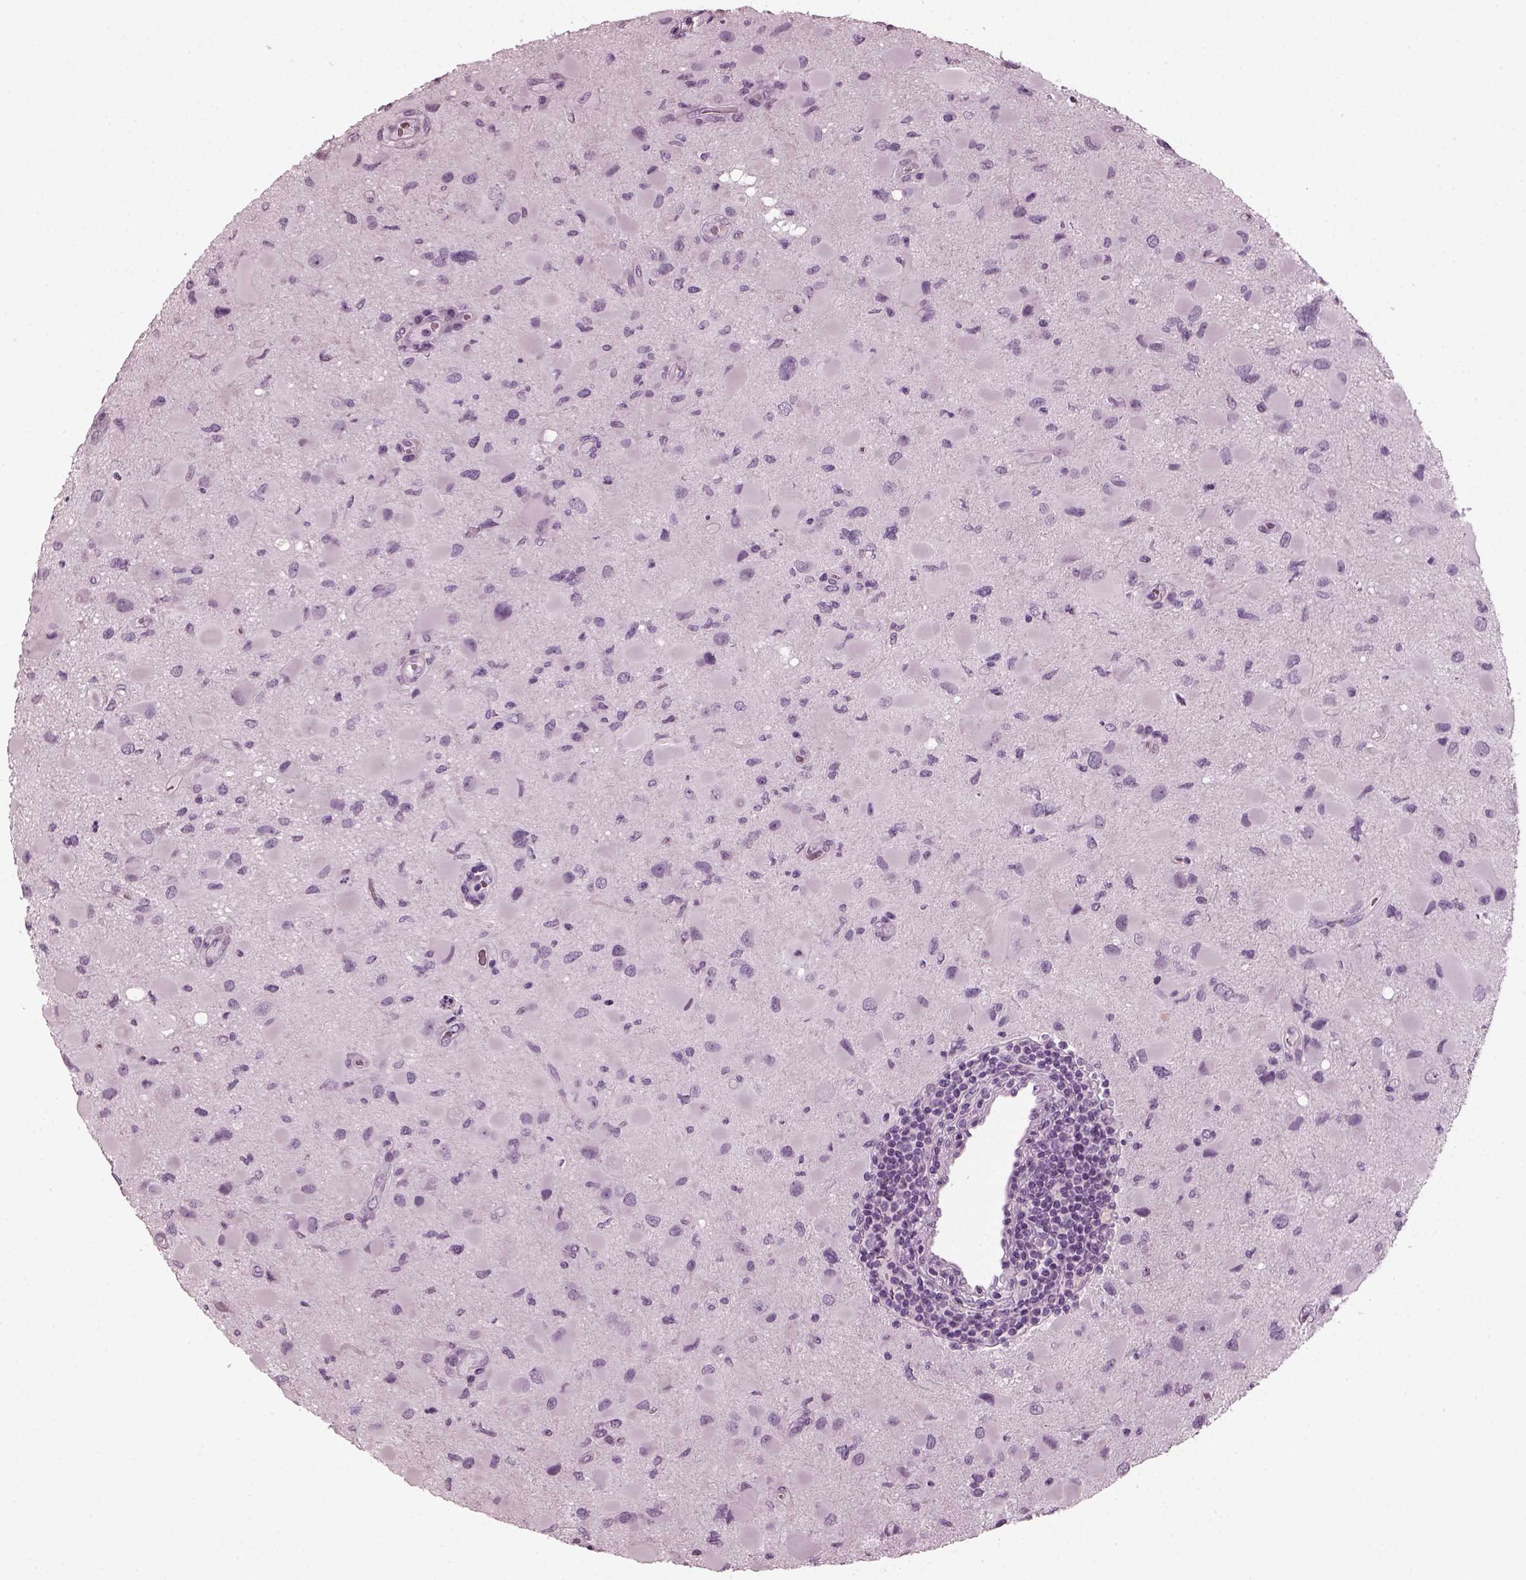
{"staining": {"intensity": "negative", "quantity": "none", "location": "none"}, "tissue": "glioma", "cell_type": "Tumor cells", "image_type": "cancer", "snomed": [{"axis": "morphology", "description": "Glioma, malignant, Low grade"}, {"axis": "topography", "description": "Brain"}], "caption": "A histopathology image of malignant glioma (low-grade) stained for a protein demonstrates no brown staining in tumor cells.", "gene": "RCVRN", "patient": {"sex": "female", "age": 32}}